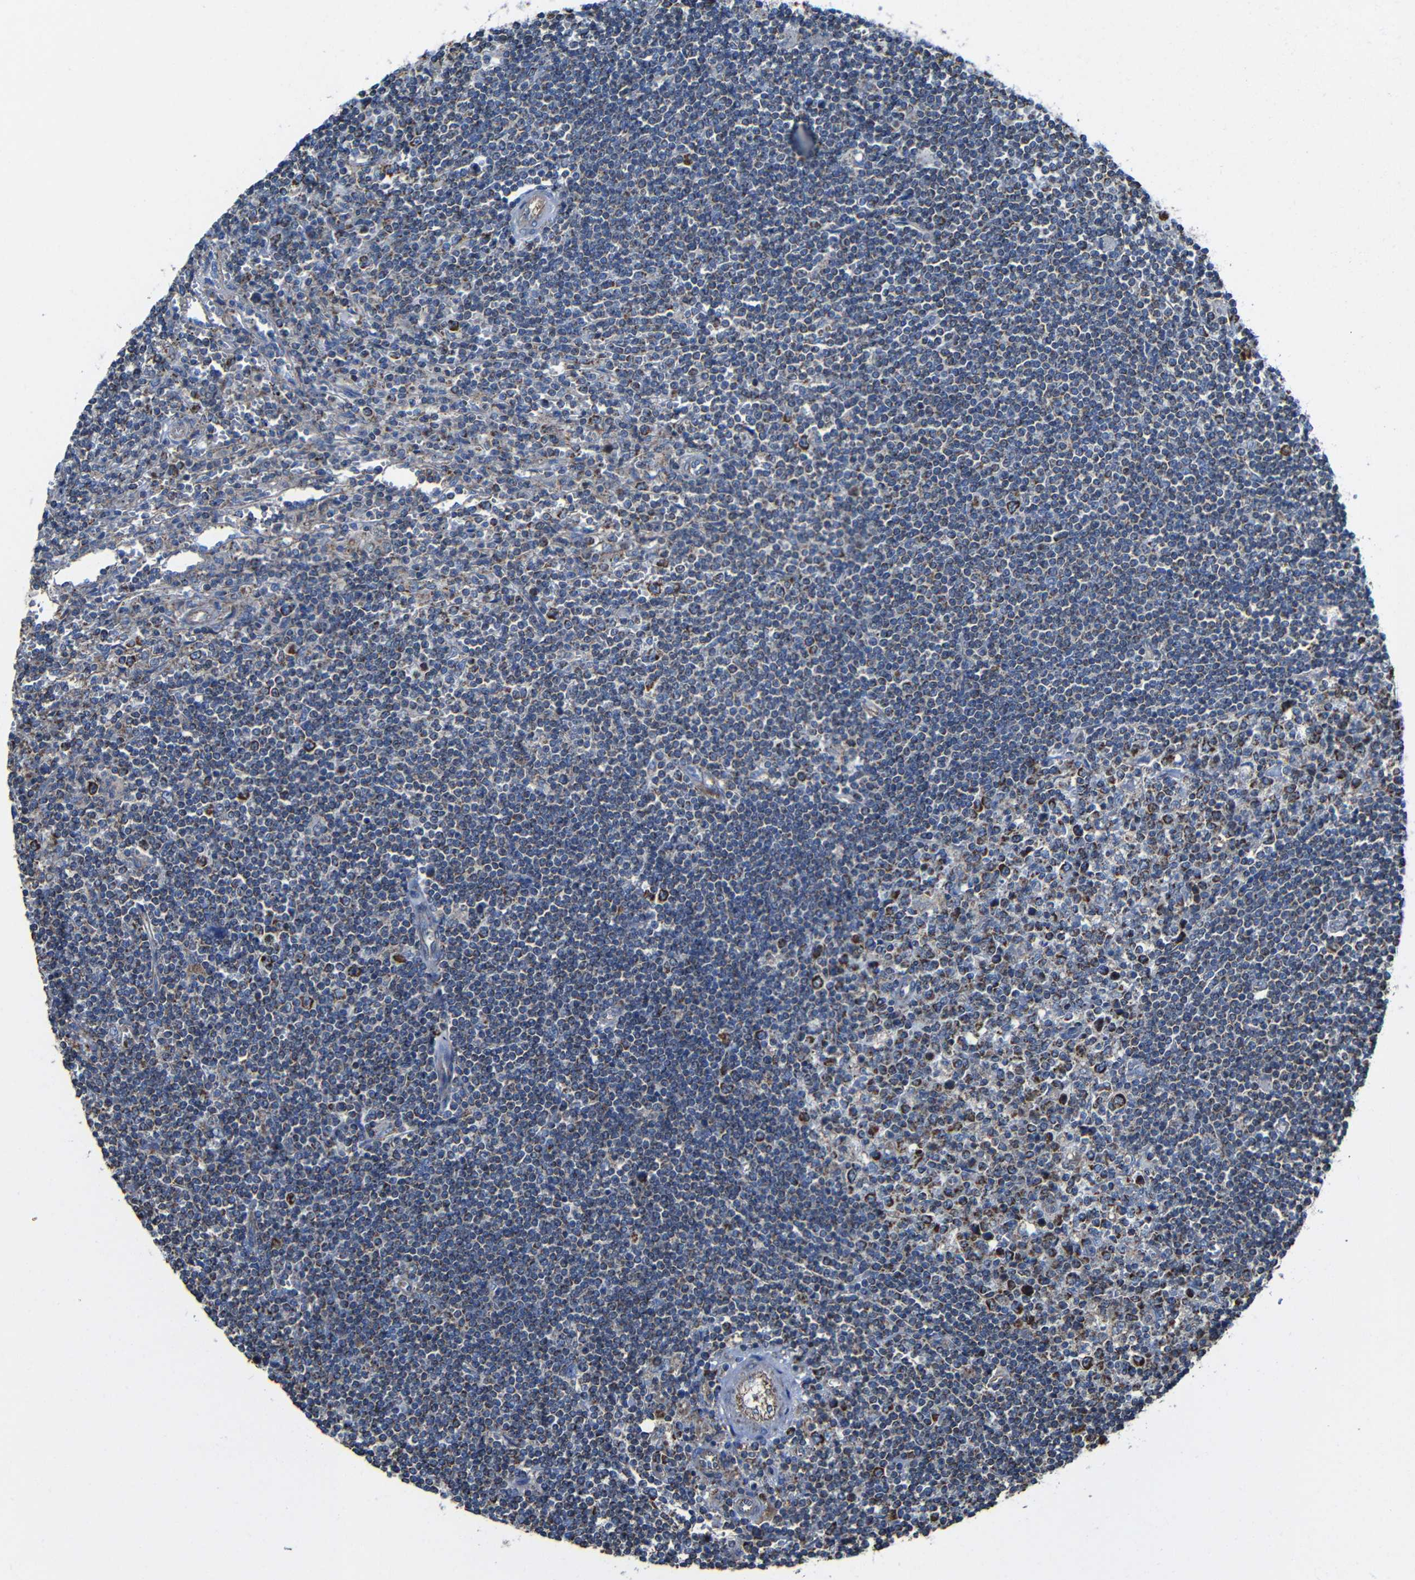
{"staining": {"intensity": "strong", "quantity": "25%-75%", "location": "cytoplasmic/membranous"}, "tissue": "lymphoma", "cell_type": "Tumor cells", "image_type": "cancer", "snomed": [{"axis": "morphology", "description": "Malignant lymphoma, non-Hodgkin's type, Low grade"}, {"axis": "topography", "description": "Spleen"}], "caption": "Malignant lymphoma, non-Hodgkin's type (low-grade) stained with a protein marker displays strong staining in tumor cells.", "gene": "INTS6L", "patient": {"sex": "male", "age": 76}}